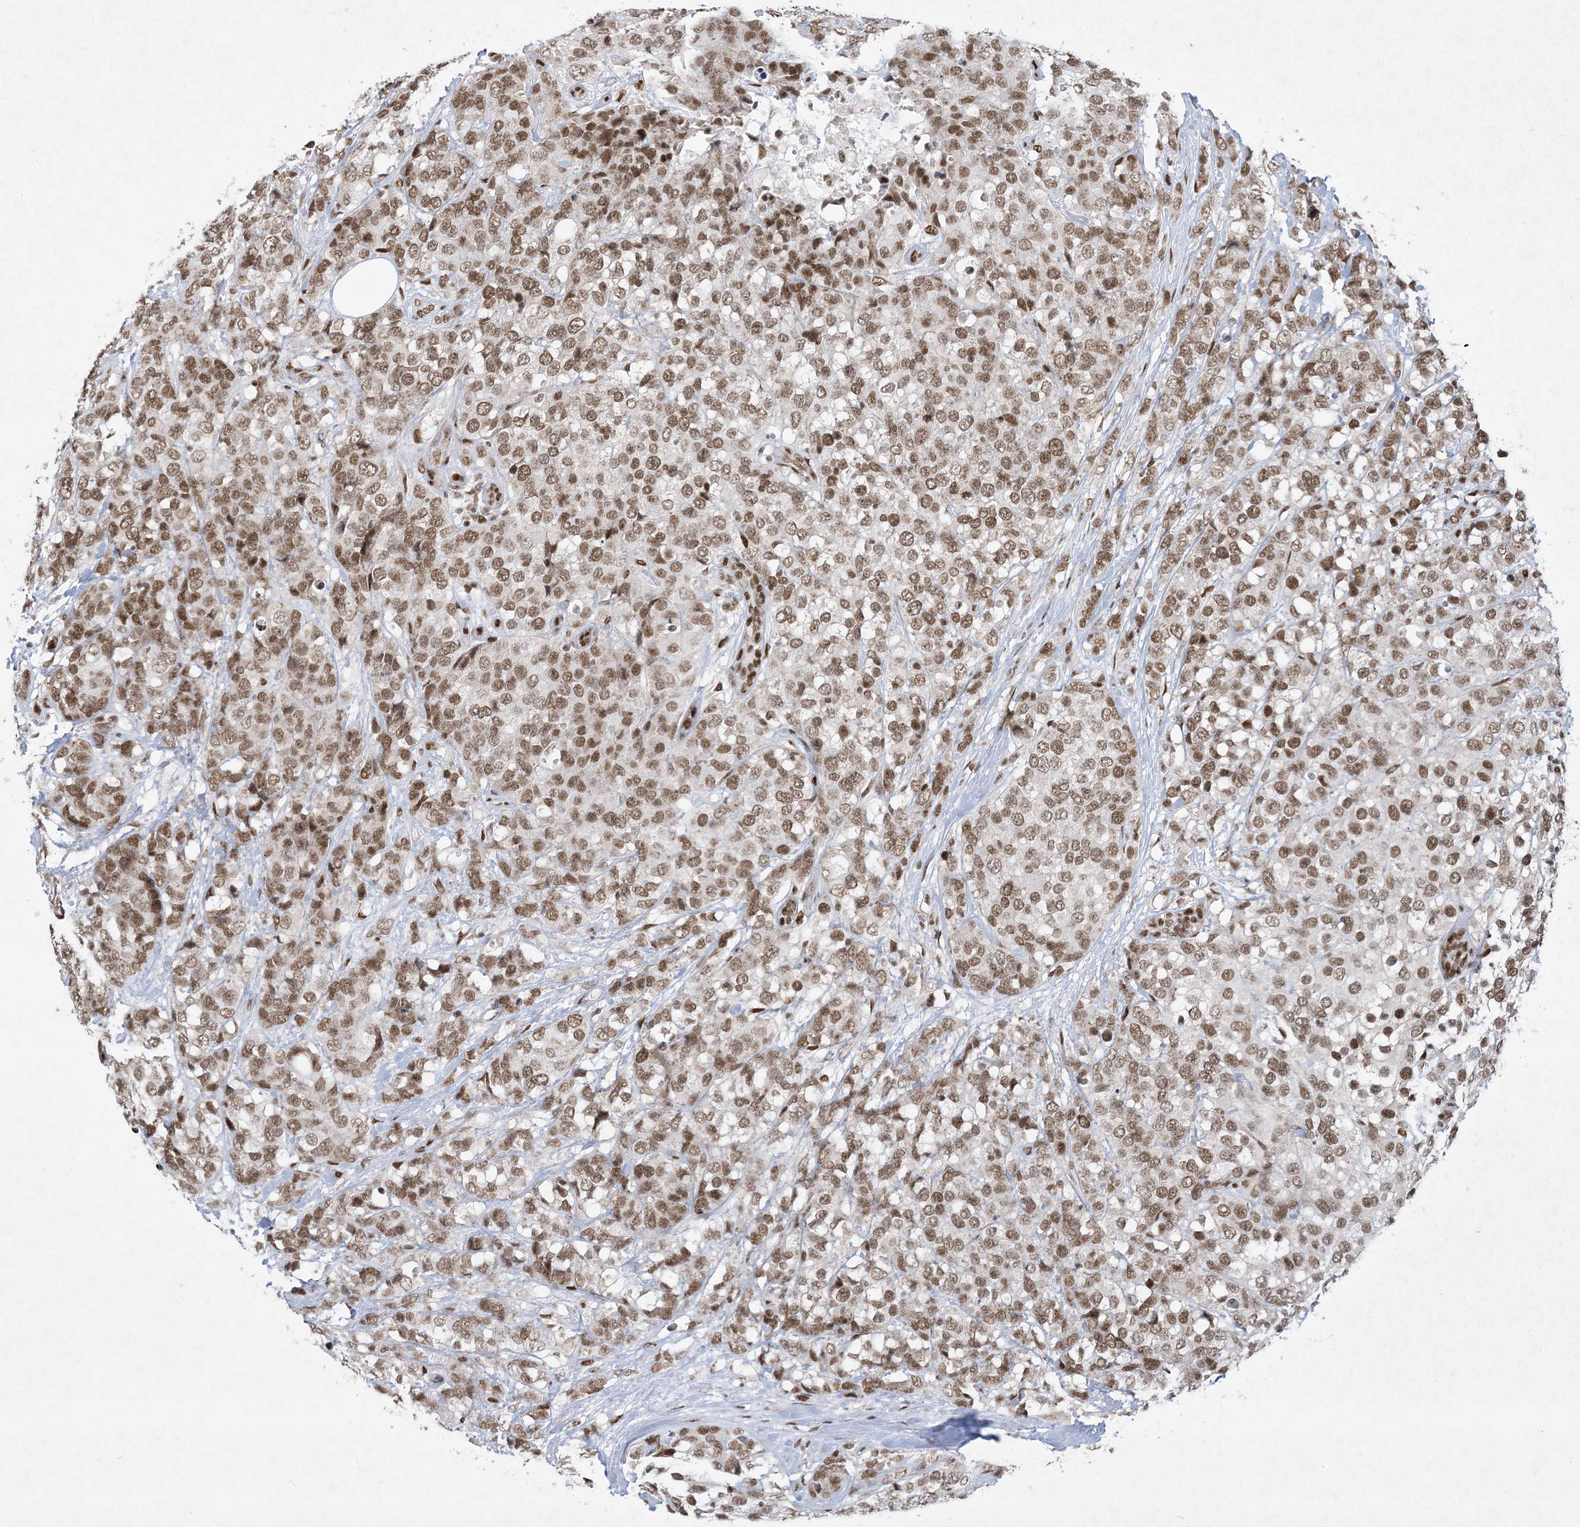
{"staining": {"intensity": "moderate", "quantity": ">75%", "location": "nuclear"}, "tissue": "breast cancer", "cell_type": "Tumor cells", "image_type": "cancer", "snomed": [{"axis": "morphology", "description": "Lobular carcinoma"}, {"axis": "topography", "description": "Breast"}], "caption": "Immunohistochemistry (DAB) staining of human breast cancer (lobular carcinoma) demonstrates moderate nuclear protein expression in about >75% of tumor cells.", "gene": "PKNOX2", "patient": {"sex": "female", "age": 59}}